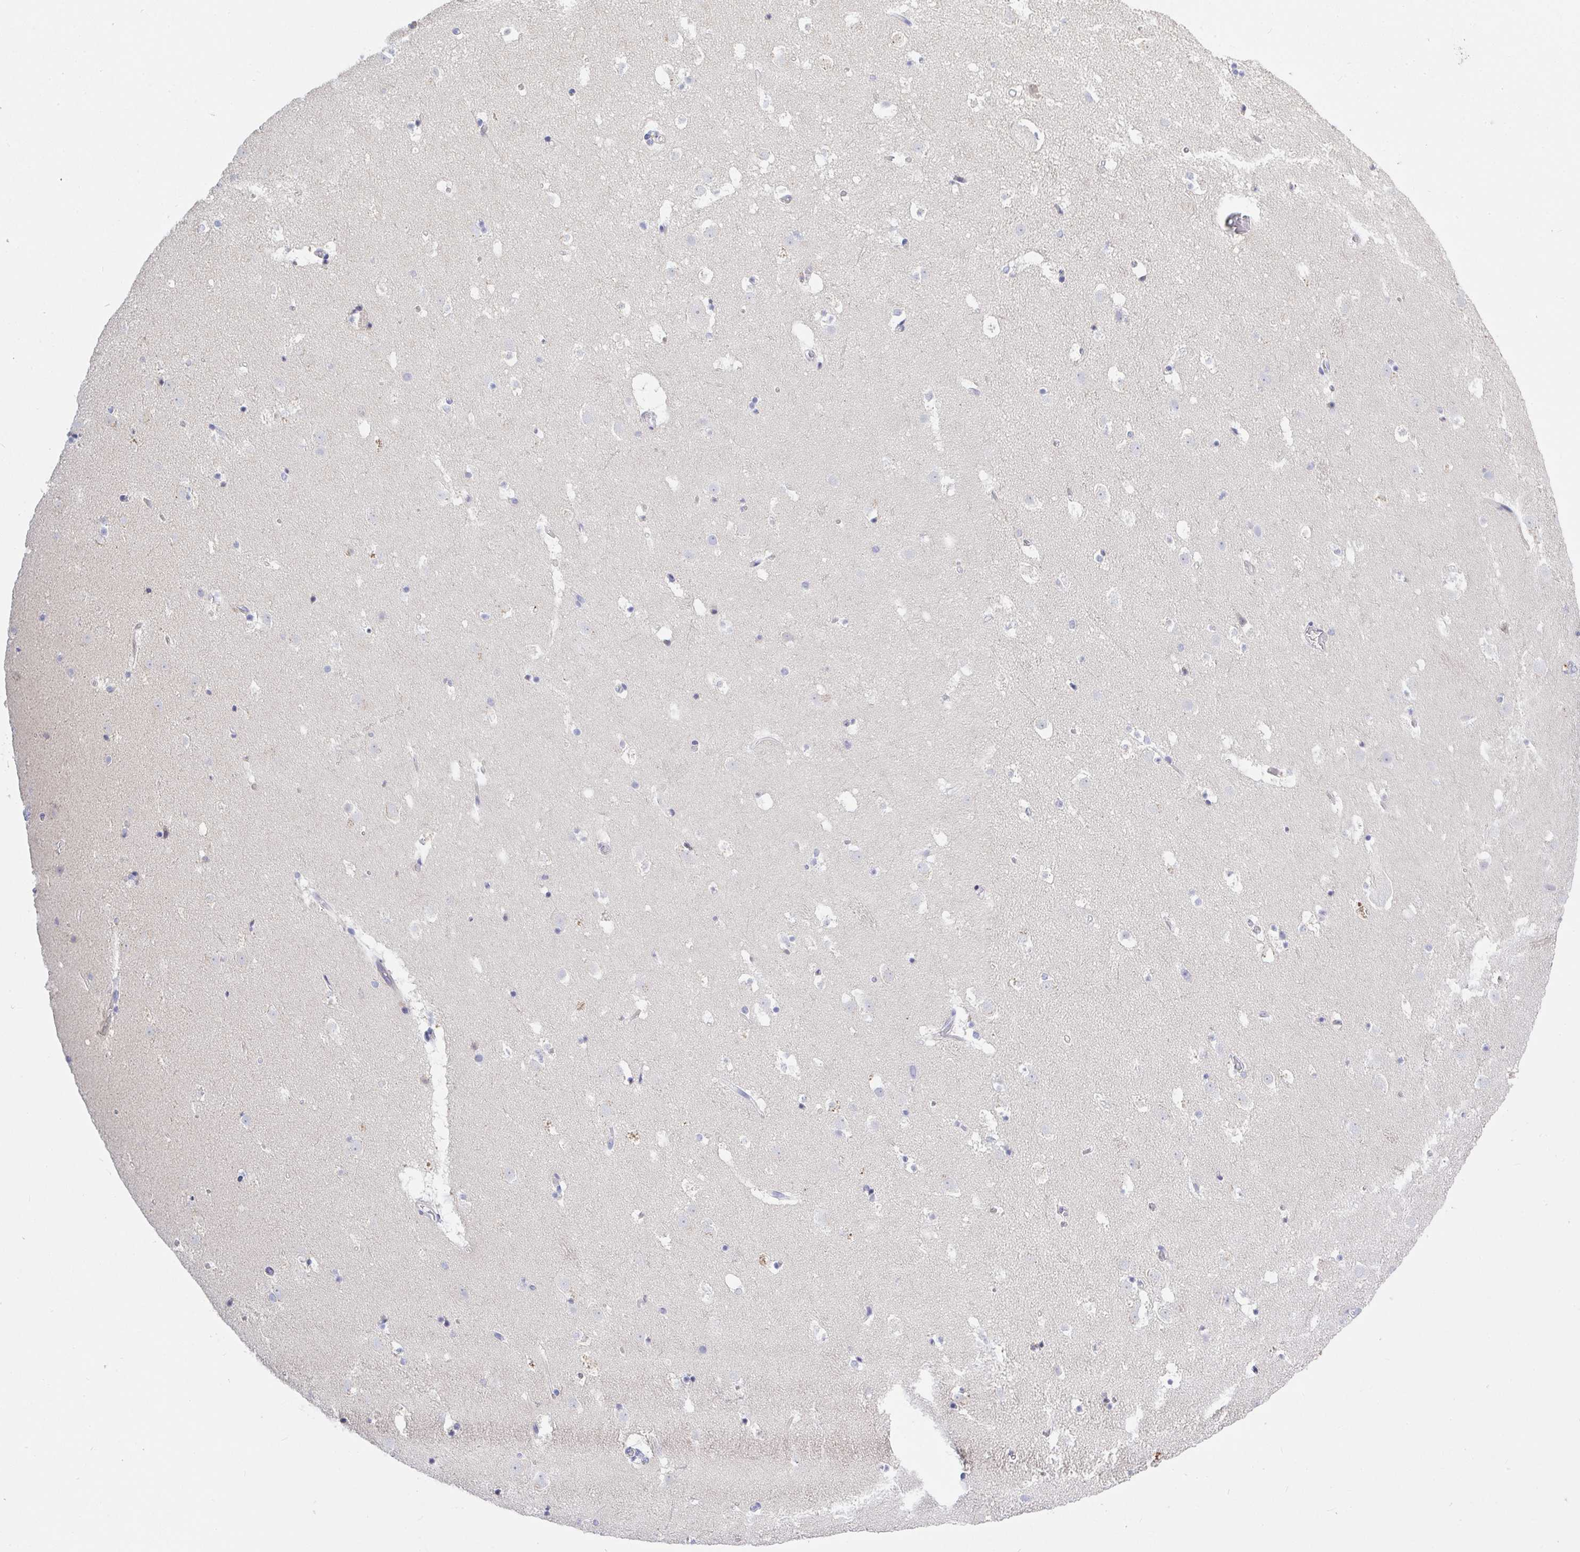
{"staining": {"intensity": "negative", "quantity": "none", "location": "none"}, "tissue": "caudate", "cell_type": "Glial cells", "image_type": "normal", "snomed": [{"axis": "morphology", "description": "Normal tissue, NOS"}, {"axis": "topography", "description": "Lateral ventricle wall"}], "caption": "IHC micrograph of unremarkable caudate: caudate stained with DAB shows no significant protein expression in glial cells.", "gene": "ZNF561", "patient": {"sex": "male", "age": 37}}